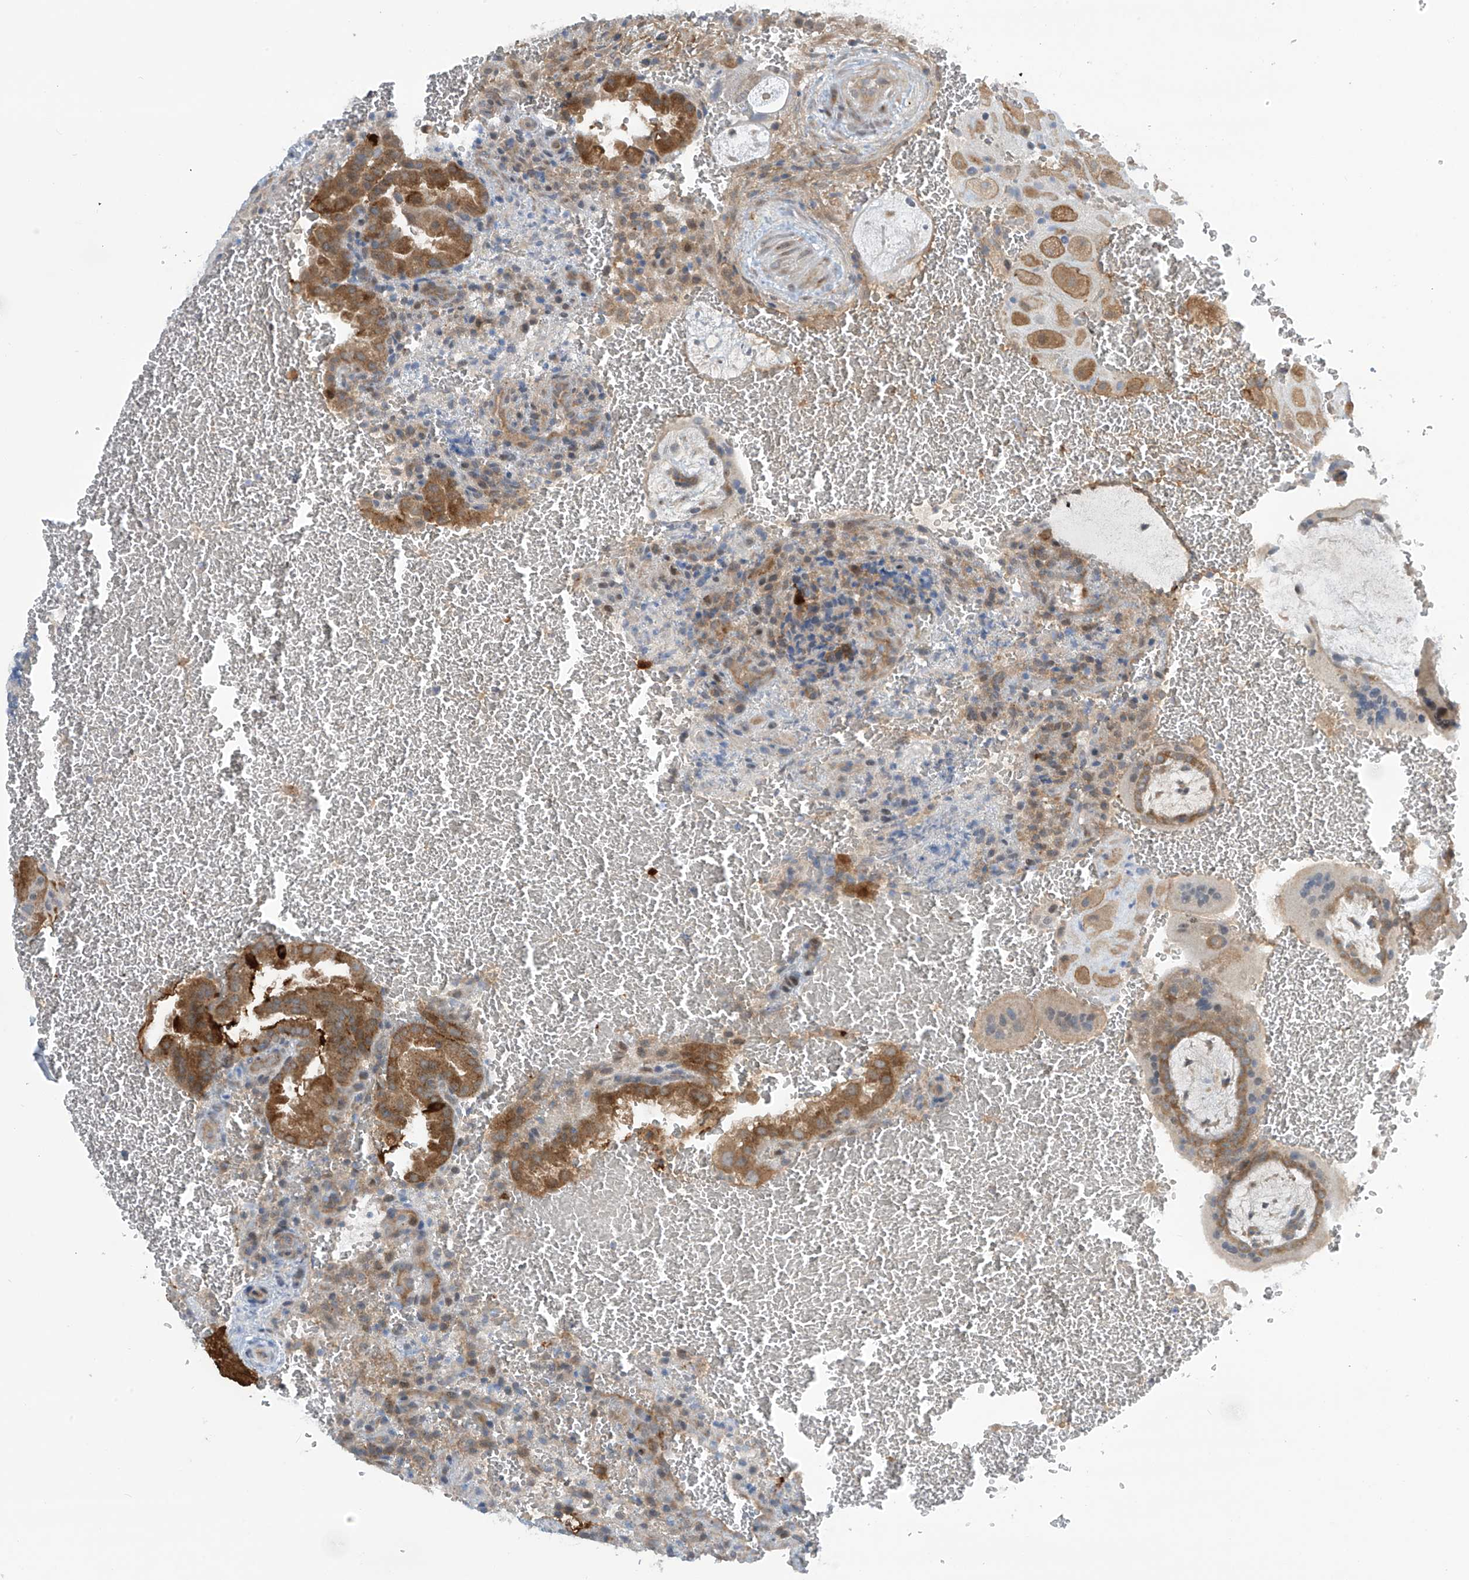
{"staining": {"intensity": "moderate", "quantity": ">75%", "location": "cytoplasmic/membranous"}, "tissue": "placenta", "cell_type": "Decidual cells", "image_type": "normal", "snomed": [{"axis": "morphology", "description": "Normal tissue, NOS"}, {"axis": "topography", "description": "Placenta"}], "caption": "High-power microscopy captured an immunohistochemistry (IHC) image of normal placenta, revealing moderate cytoplasmic/membranous staining in approximately >75% of decidual cells. The protein is shown in brown color, while the nuclei are stained blue.", "gene": "FSD1L", "patient": {"sex": "female", "age": 35}}